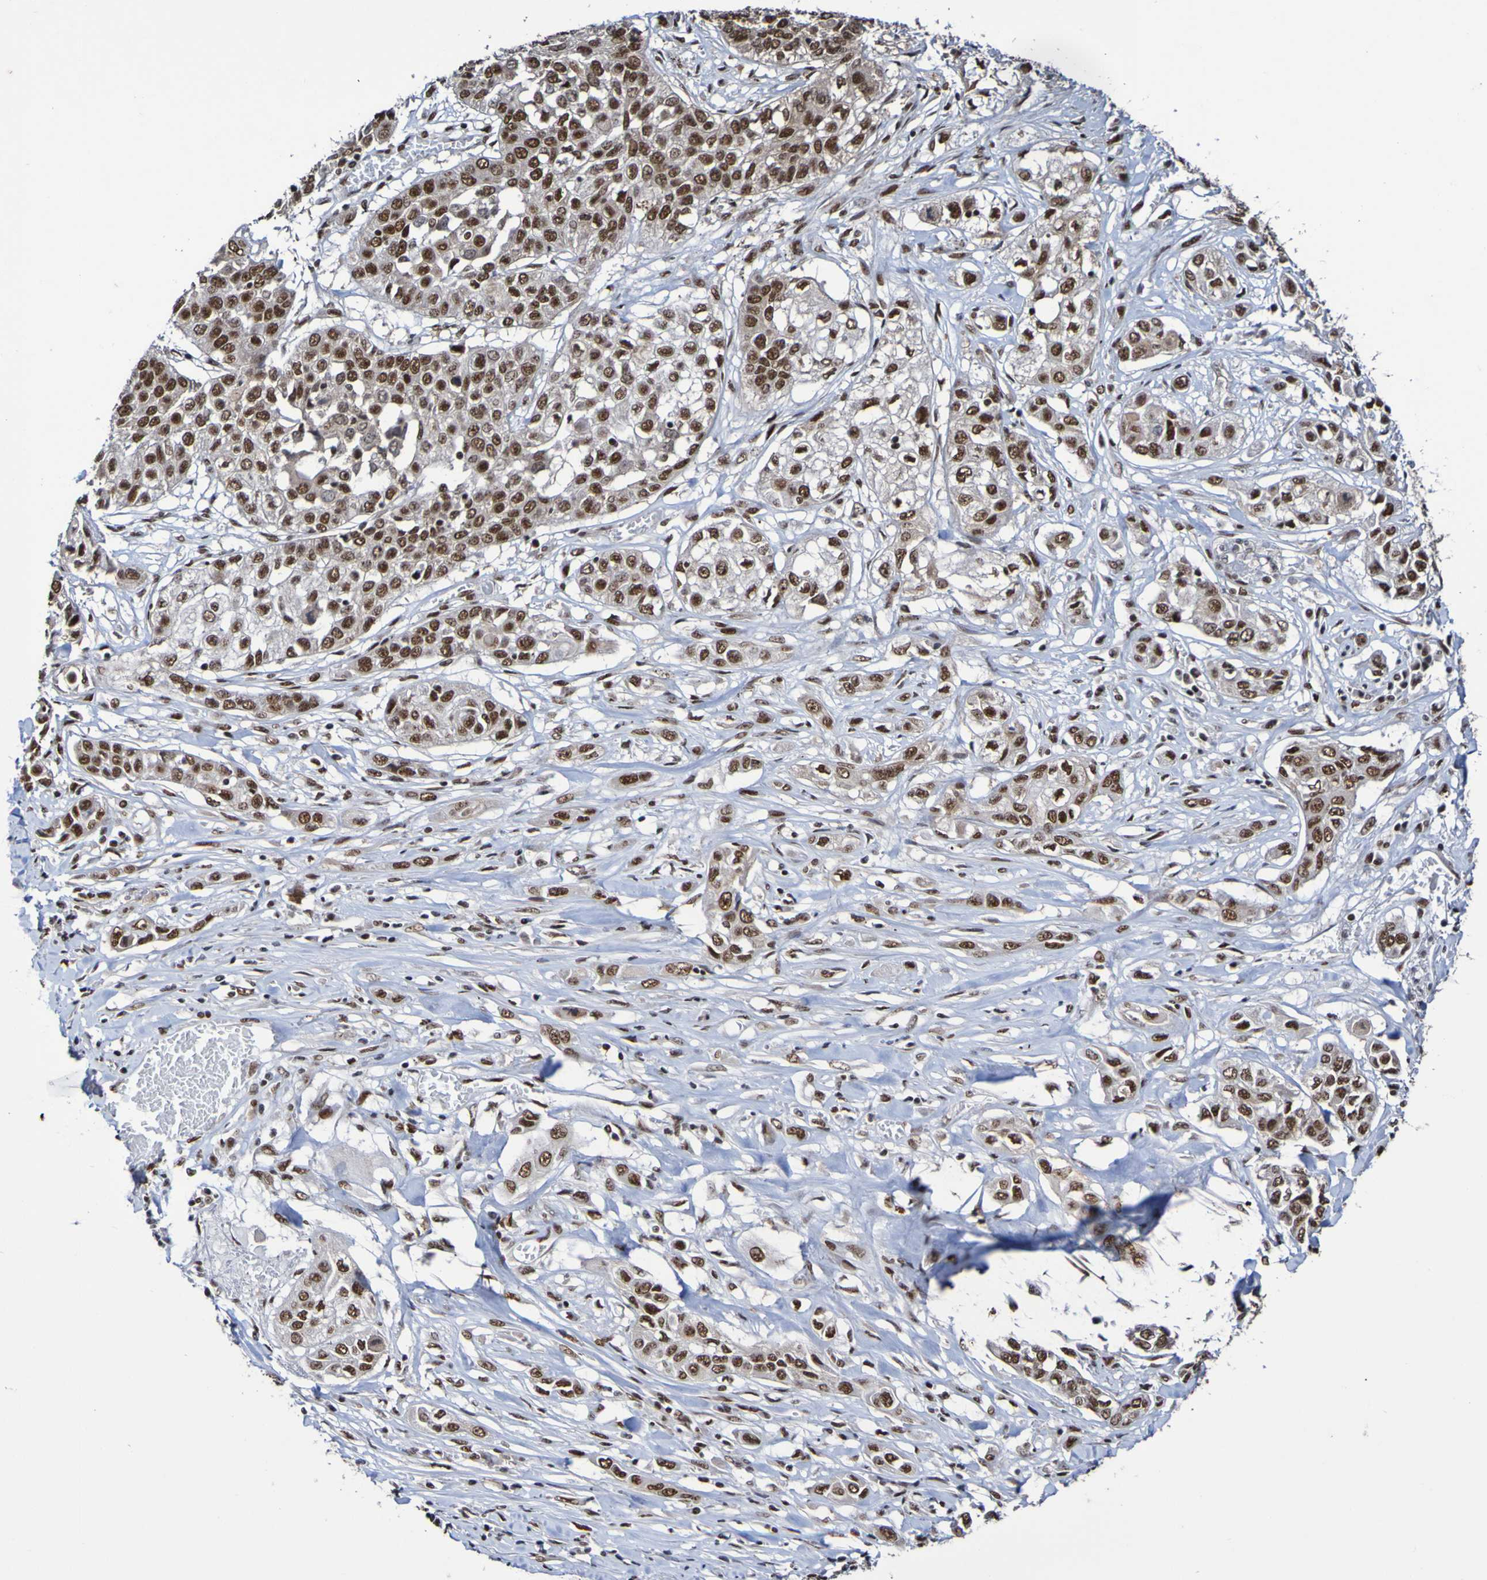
{"staining": {"intensity": "strong", "quantity": ">75%", "location": "nuclear"}, "tissue": "lung cancer", "cell_type": "Tumor cells", "image_type": "cancer", "snomed": [{"axis": "morphology", "description": "Squamous cell carcinoma, NOS"}, {"axis": "topography", "description": "Lung"}], "caption": "There is high levels of strong nuclear expression in tumor cells of lung squamous cell carcinoma, as demonstrated by immunohistochemical staining (brown color).", "gene": "CDC5L", "patient": {"sex": "male", "age": 71}}